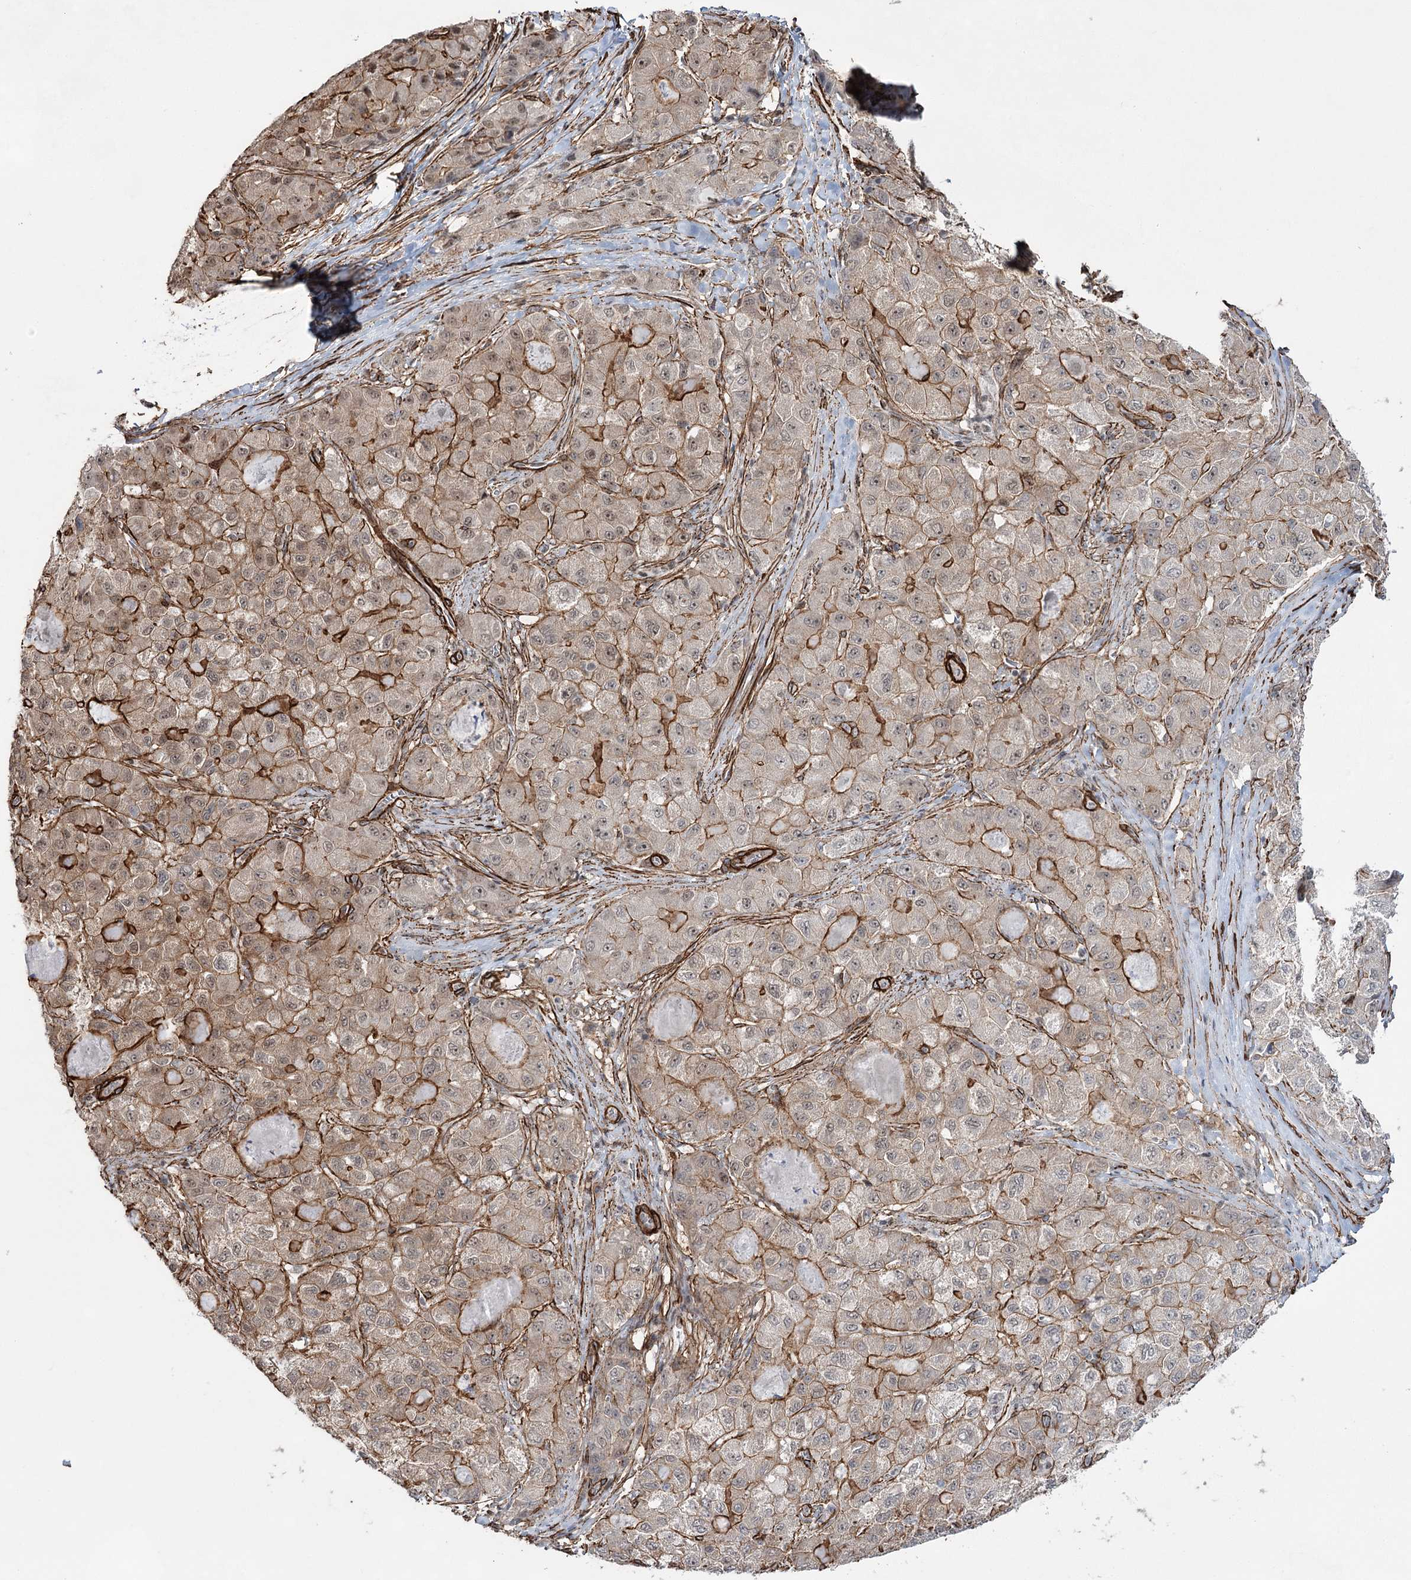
{"staining": {"intensity": "moderate", "quantity": "<25%", "location": "cytoplasmic/membranous,nuclear"}, "tissue": "liver cancer", "cell_type": "Tumor cells", "image_type": "cancer", "snomed": [{"axis": "morphology", "description": "Carcinoma, Hepatocellular, NOS"}, {"axis": "topography", "description": "Liver"}], "caption": "Tumor cells exhibit low levels of moderate cytoplasmic/membranous and nuclear expression in about <25% of cells in liver cancer. The protein of interest is stained brown, and the nuclei are stained in blue (DAB (3,3'-diaminobenzidine) IHC with brightfield microscopy, high magnification).", "gene": "CWF19L1", "patient": {"sex": "male", "age": 80}}